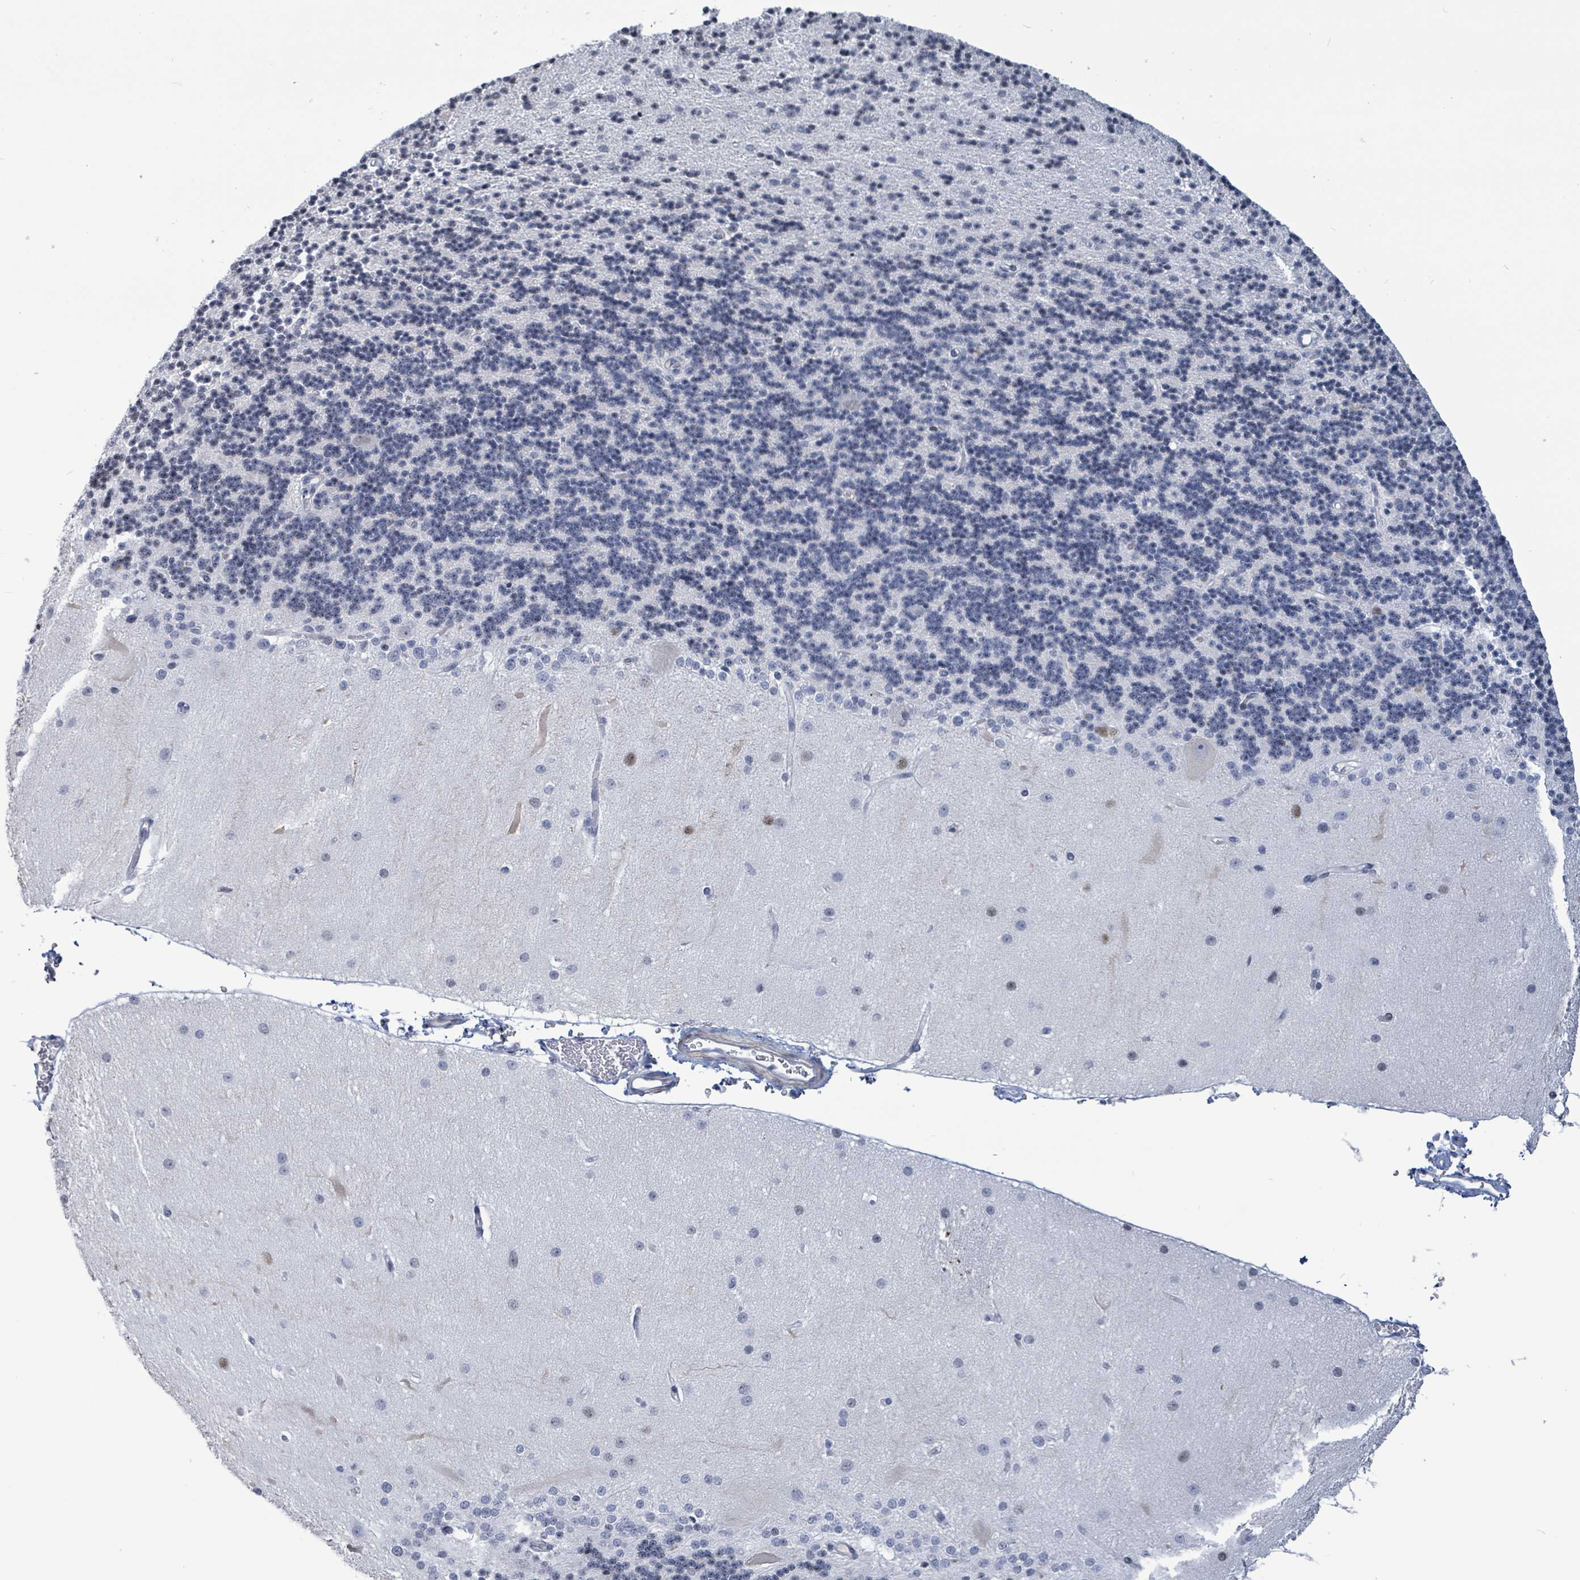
{"staining": {"intensity": "negative", "quantity": "none", "location": "none"}, "tissue": "cerebellum", "cell_type": "Cells in granular layer", "image_type": "normal", "snomed": [{"axis": "morphology", "description": "Normal tissue, NOS"}, {"axis": "topography", "description": "Cerebellum"}], "caption": "Cells in granular layer show no significant protein positivity in unremarkable cerebellum.", "gene": "NTN3", "patient": {"sex": "female", "age": 29}}